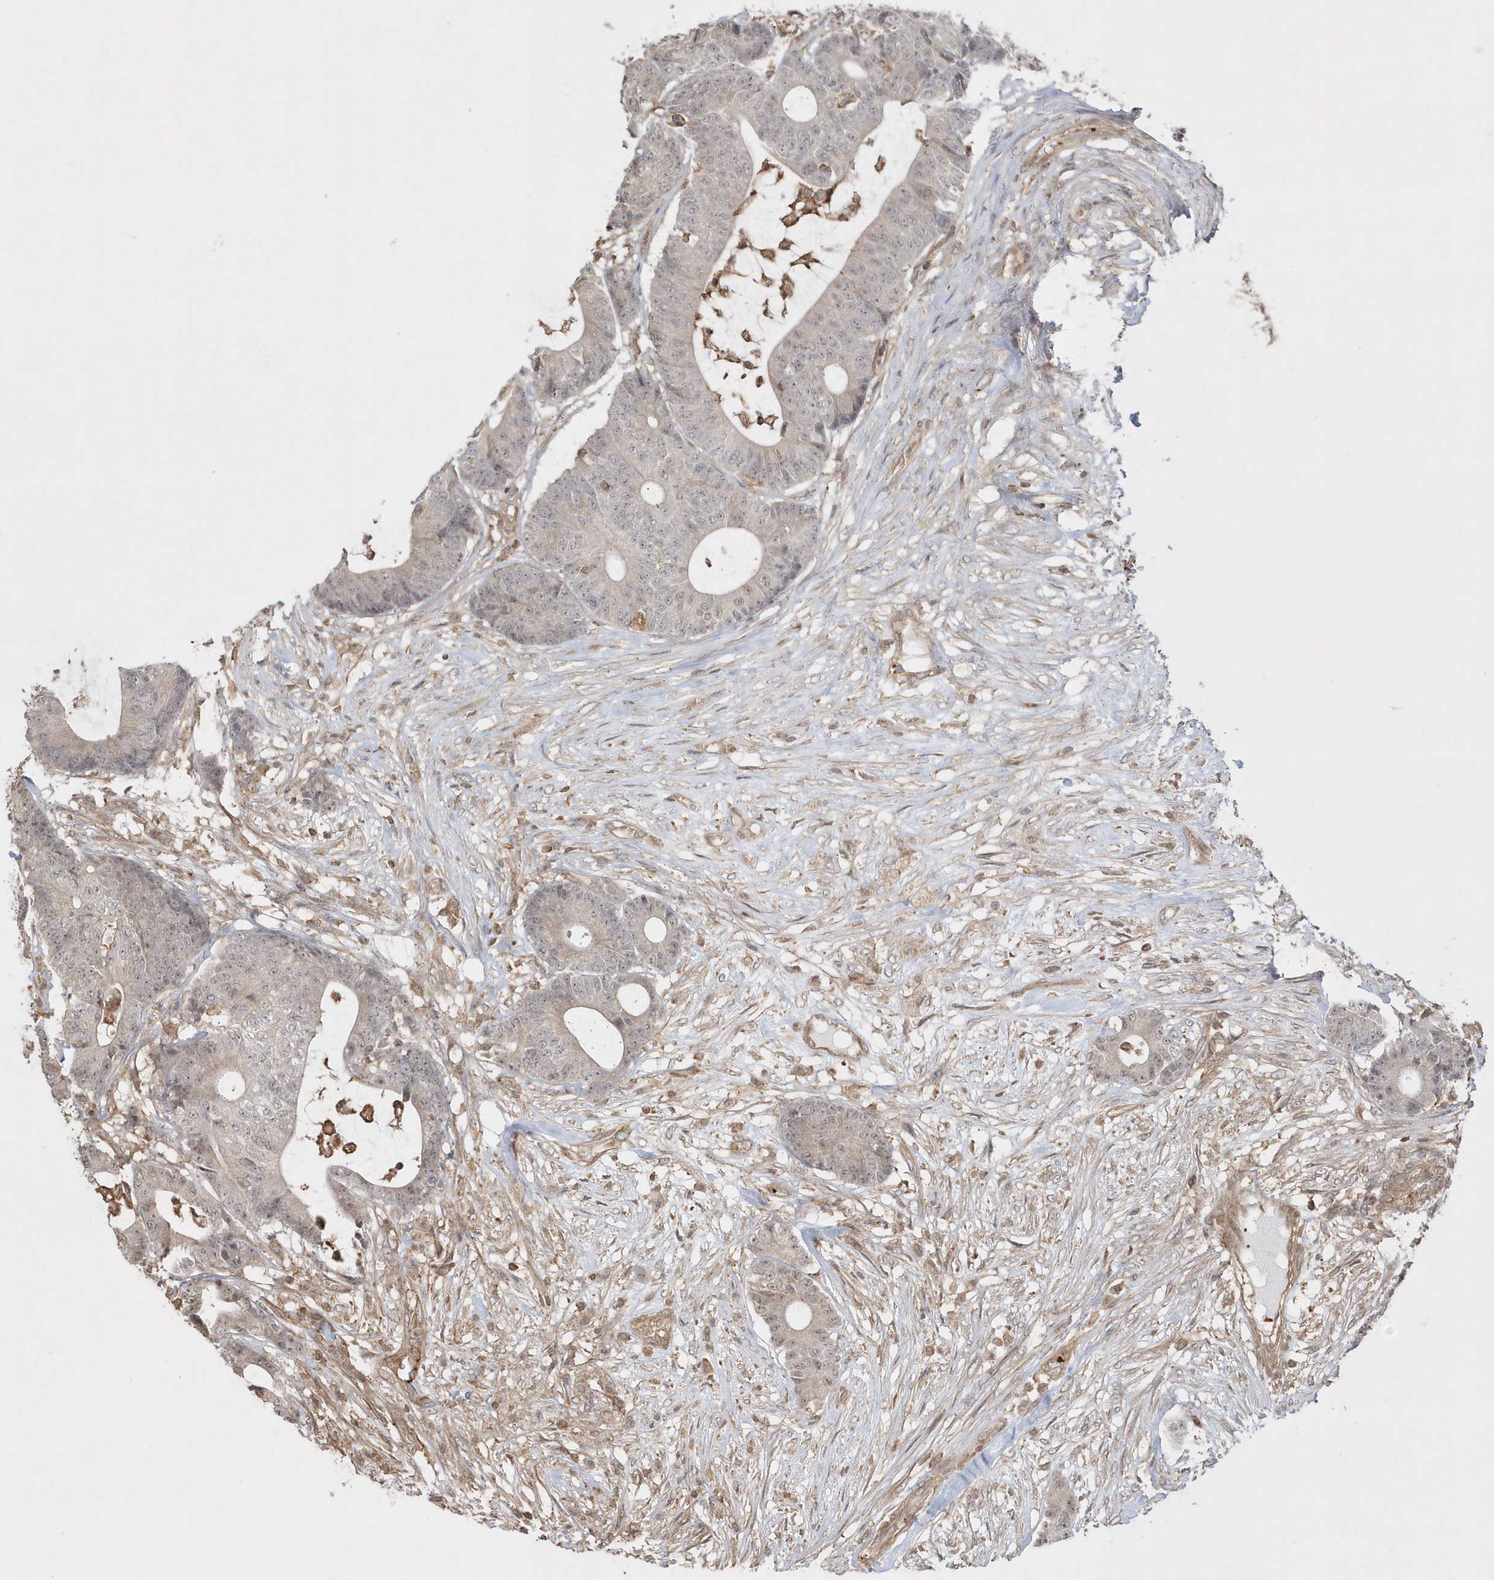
{"staining": {"intensity": "negative", "quantity": "none", "location": "none"}, "tissue": "colorectal cancer", "cell_type": "Tumor cells", "image_type": "cancer", "snomed": [{"axis": "morphology", "description": "Adenocarcinoma, NOS"}, {"axis": "topography", "description": "Colon"}], "caption": "Tumor cells show no significant positivity in colorectal cancer (adenocarcinoma).", "gene": "BSN", "patient": {"sex": "female", "age": 84}}